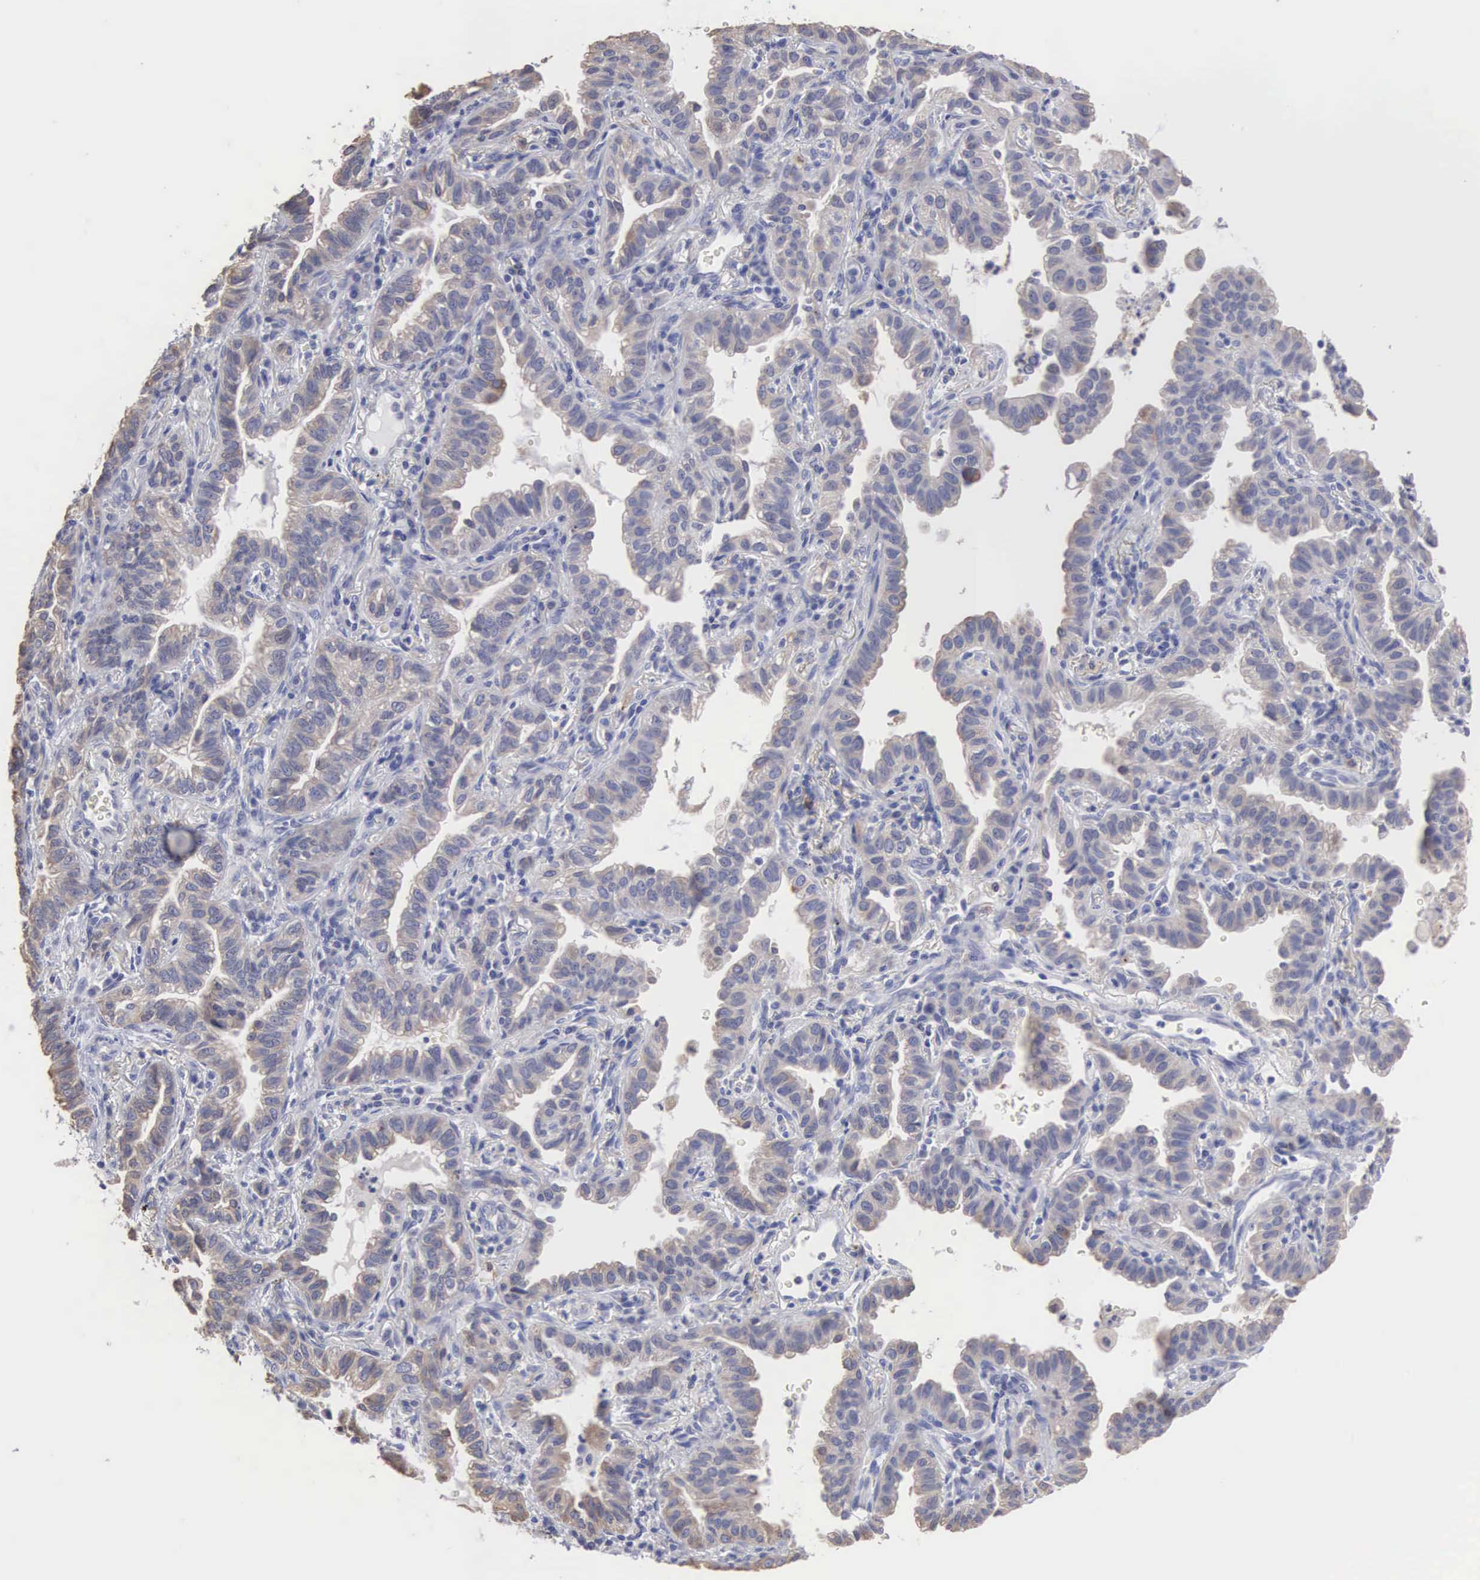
{"staining": {"intensity": "weak", "quantity": "25%-75%", "location": "cytoplasmic/membranous"}, "tissue": "lung cancer", "cell_type": "Tumor cells", "image_type": "cancer", "snomed": [{"axis": "morphology", "description": "Adenocarcinoma, NOS"}, {"axis": "topography", "description": "Lung"}], "caption": "Lung cancer stained with a brown dye reveals weak cytoplasmic/membranous positive expression in about 25%-75% of tumor cells.", "gene": "LIN52", "patient": {"sex": "female", "age": 50}}